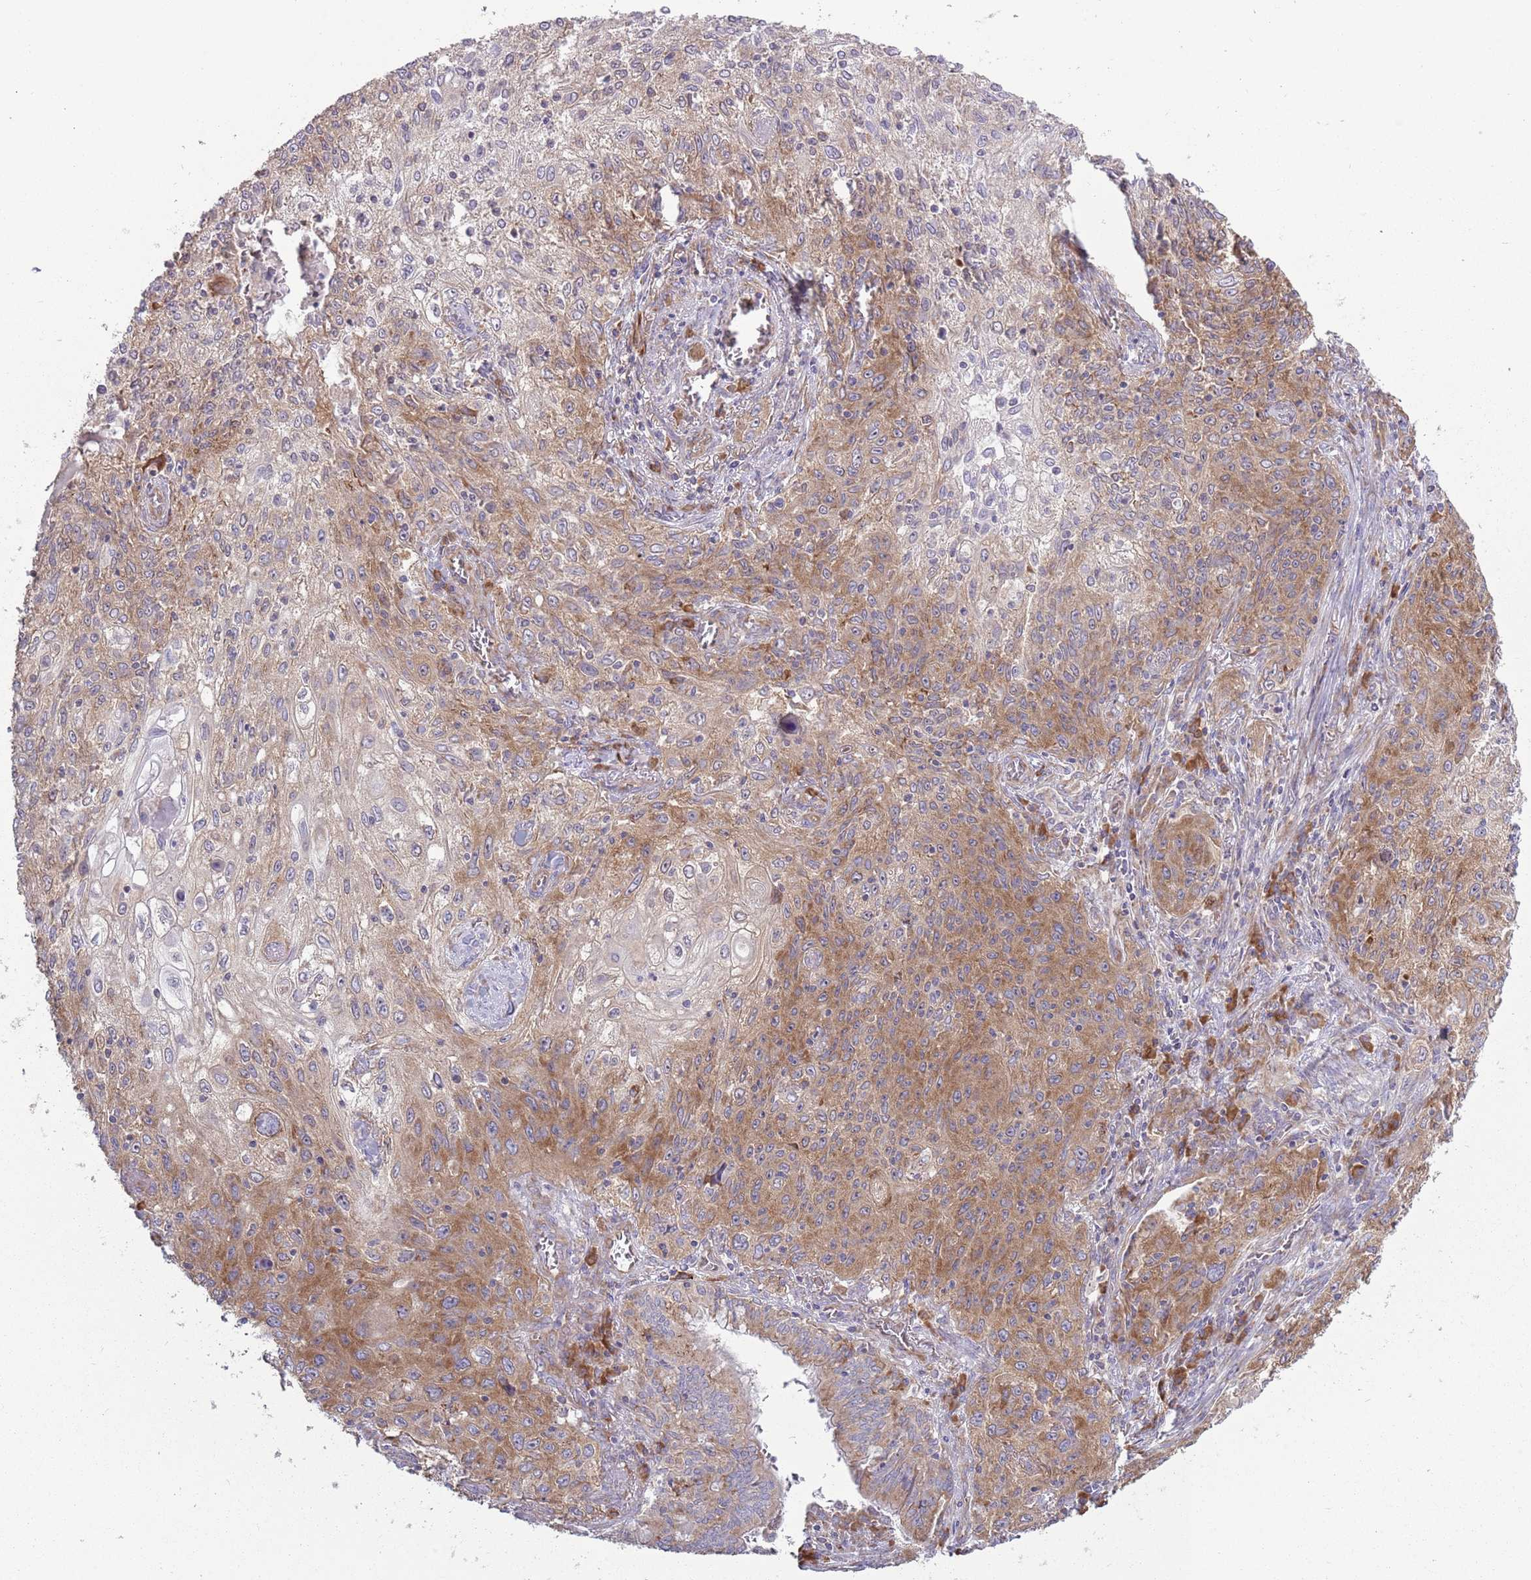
{"staining": {"intensity": "moderate", "quantity": ">75%", "location": "cytoplasmic/membranous"}, "tissue": "lung cancer", "cell_type": "Tumor cells", "image_type": "cancer", "snomed": [{"axis": "morphology", "description": "Squamous cell carcinoma, NOS"}, {"axis": "topography", "description": "Lung"}], "caption": "Tumor cells demonstrate medium levels of moderate cytoplasmic/membranous staining in approximately >75% of cells in human lung cancer (squamous cell carcinoma).", "gene": "RPL17-C18orf32", "patient": {"sex": "female", "age": 69}}